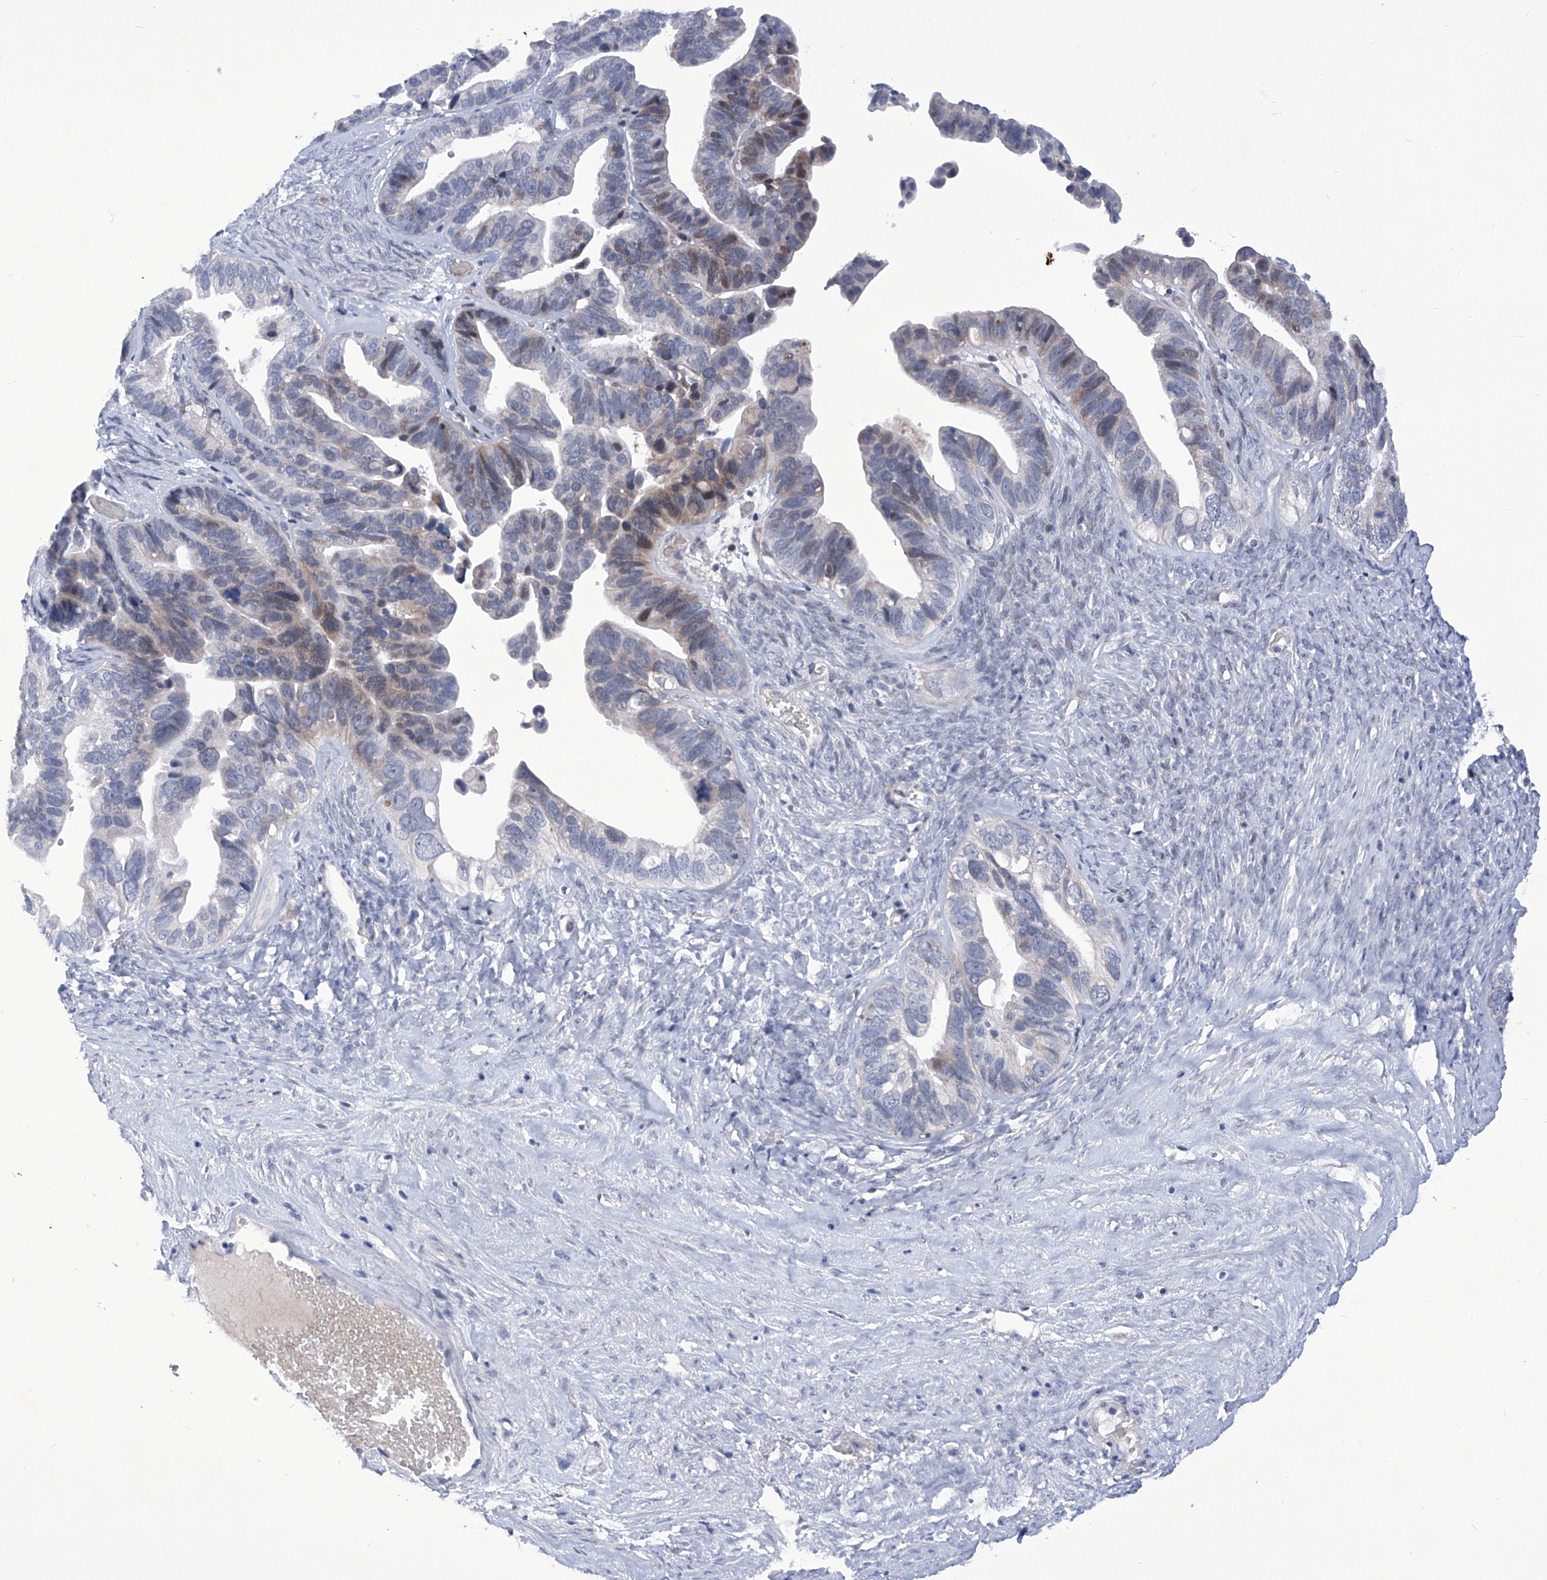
{"staining": {"intensity": "moderate", "quantity": "<25%", "location": "cytoplasmic/membranous,nuclear"}, "tissue": "ovarian cancer", "cell_type": "Tumor cells", "image_type": "cancer", "snomed": [{"axis": "morphology", "description": "Cystadenocarcinoma, serous, NOS"}, {"axis": "topography", "description": "Ovary"}], "caption": "IHC image of human ovarian cancer (serous cystadenocarcinoma) stained for a protein (brown), which demonstrates low levels of moderate cytoplasmic/membranous and nuclear positivity in approximately <25% of tumor cells.", "gene": "NUFIP1", "patient": {"sex": "female", "age": 56}}